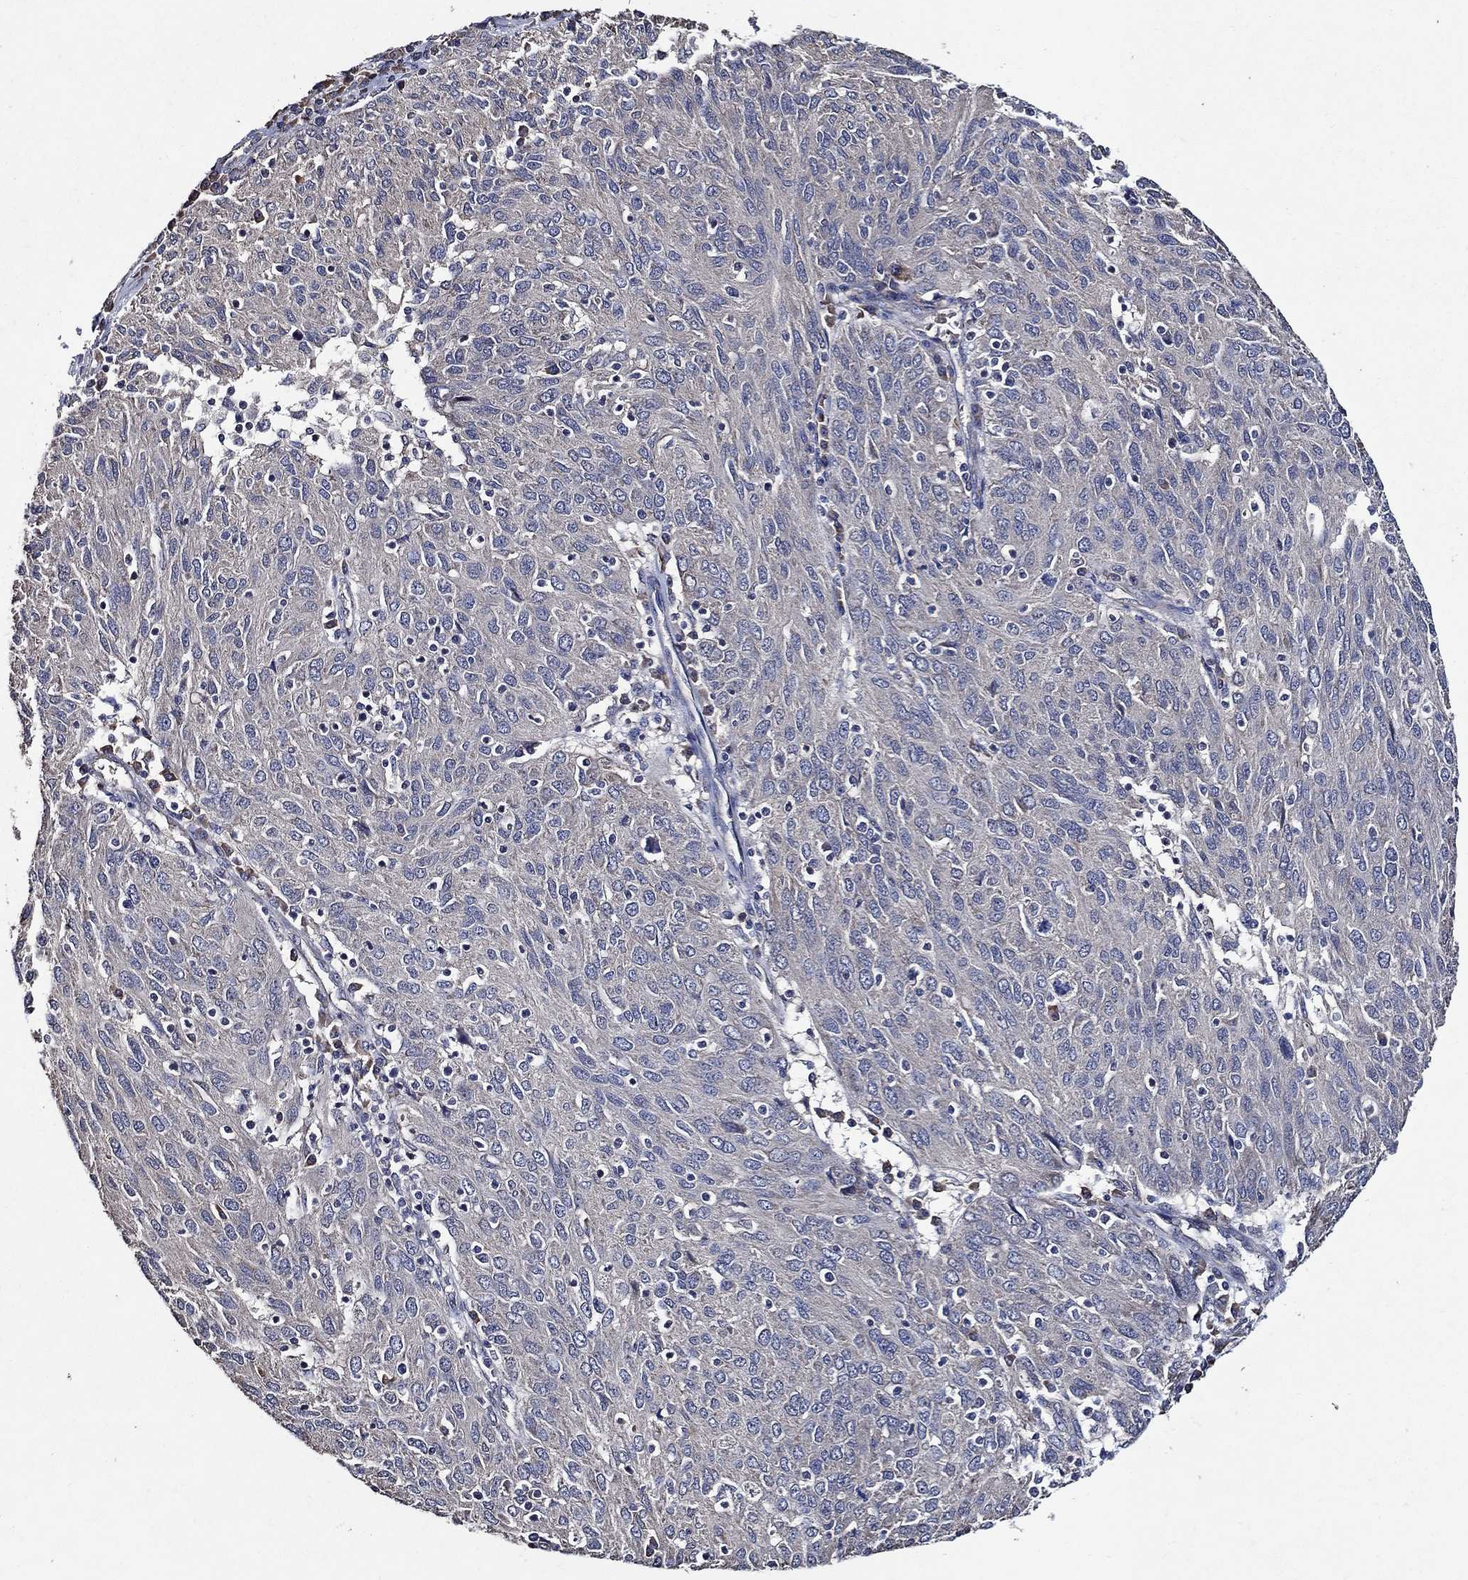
{"staining": {"intensity": "weak", "quantity": "<25%", "location": "cytoplasmic/membranous"}, "tissue": "ovarian cancer", "cell_type": "Tumor cells", "image_type": "cancer", "snomed": [{"axis": "morphology", "description": "Carcinoma, endometroid"}, {"axis": "topography", "description": "Ovary"}], "caption": "Endometroid carcinoma (ovarian) was stained to show a protein in brown. There is no significant positivity in tumor cells.", "gene": "HAP1", "patient": {"sex": "female", "age": 50}}